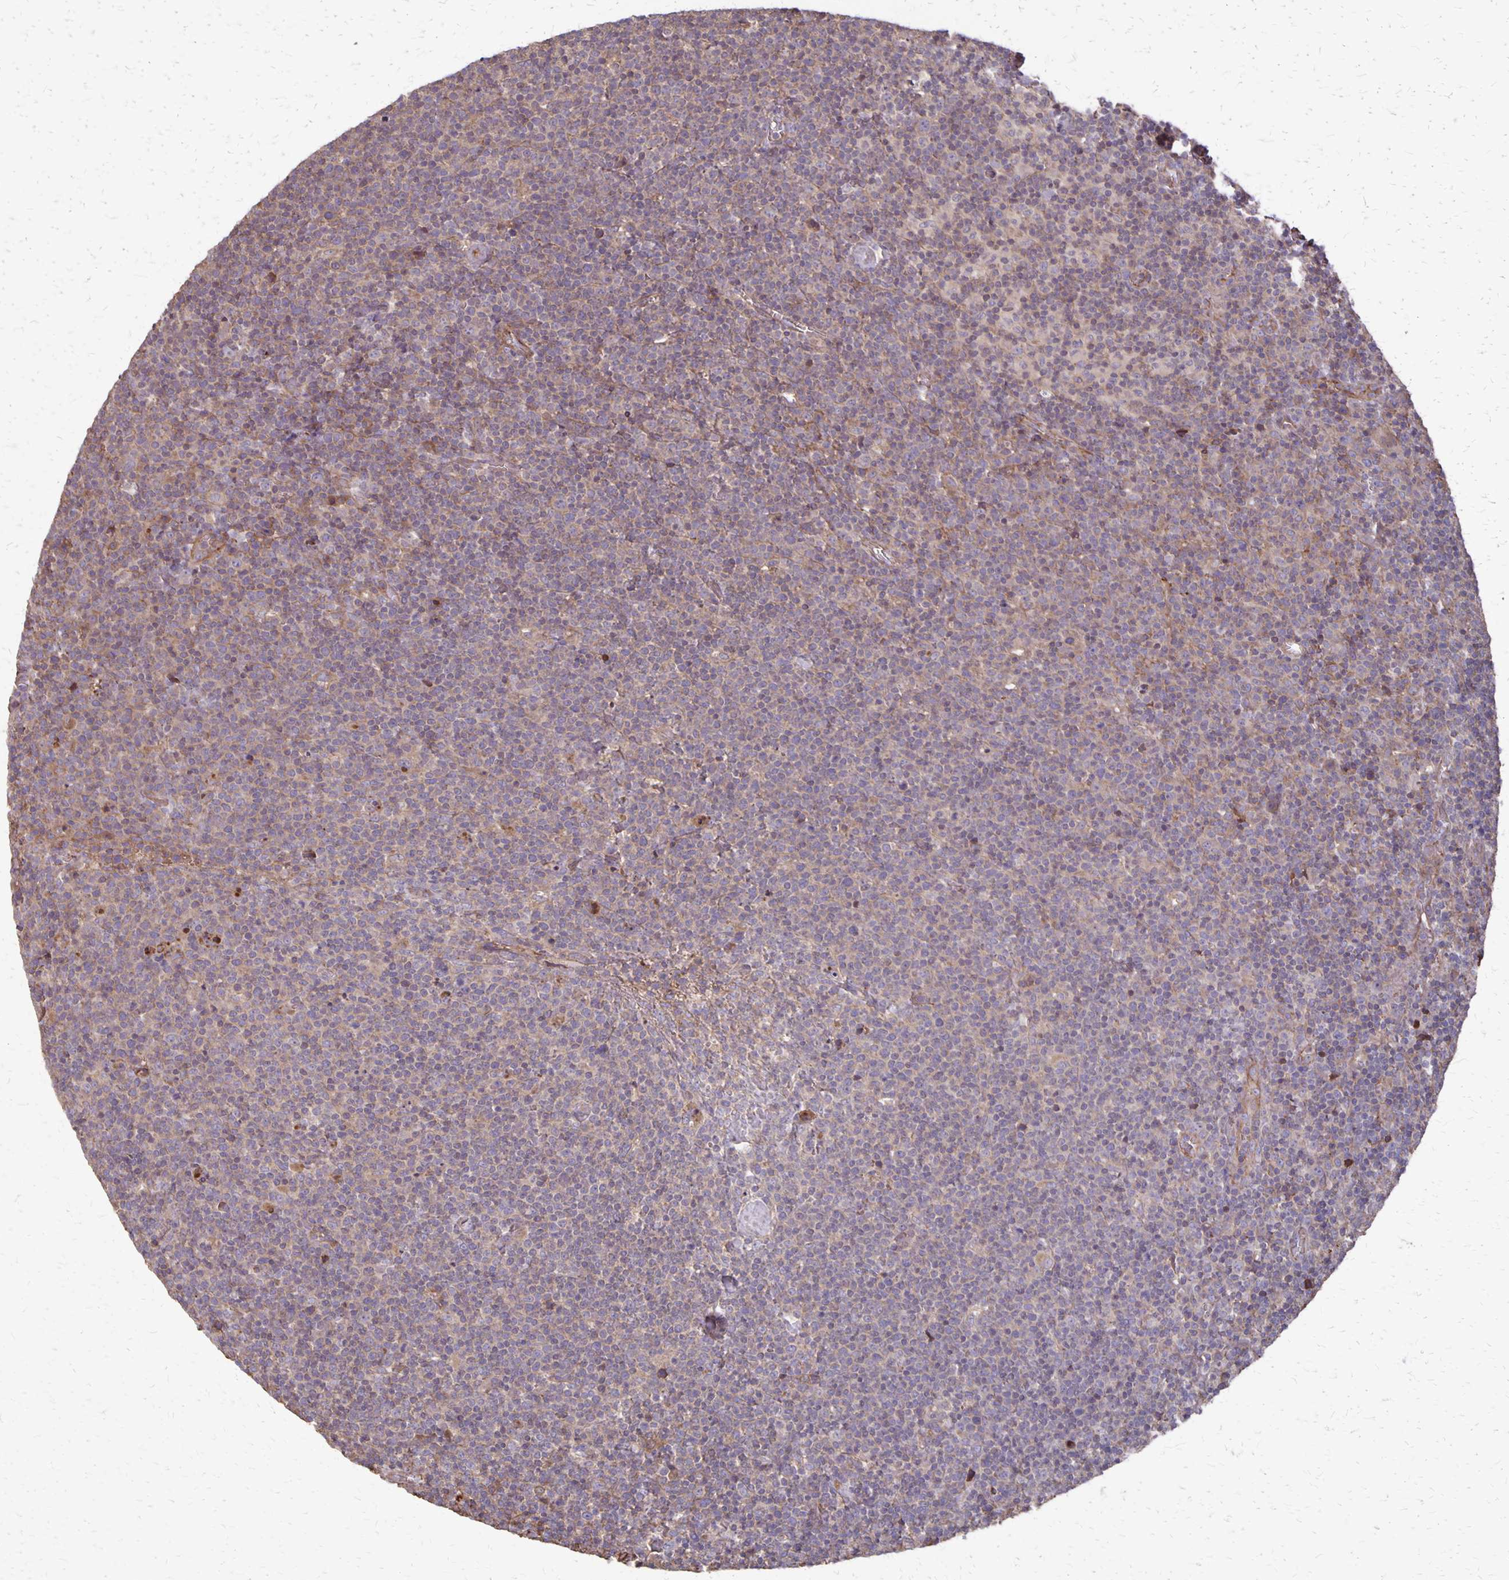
{"staining": {"intensity": "weak", "quantity": "<25%", "location": "cytoplasmic/membranous"}, "tissue": "lymphoma", "cell_type": "Tumor cells", "image_type": "cancer", "snomed": [{"axis": "morphology", "description": "Malignant lymphoma, non-Hodgkin's type, High grade"}, {"axis": "topography", "description": "Lymph node"}], "caption": "Tumor cells are negative for protein expression in human high-grade malignant lymphoma, non-Hodgkin's type.", "gene": "PROM2", "patient": {"sex": "male", "age": 61}}